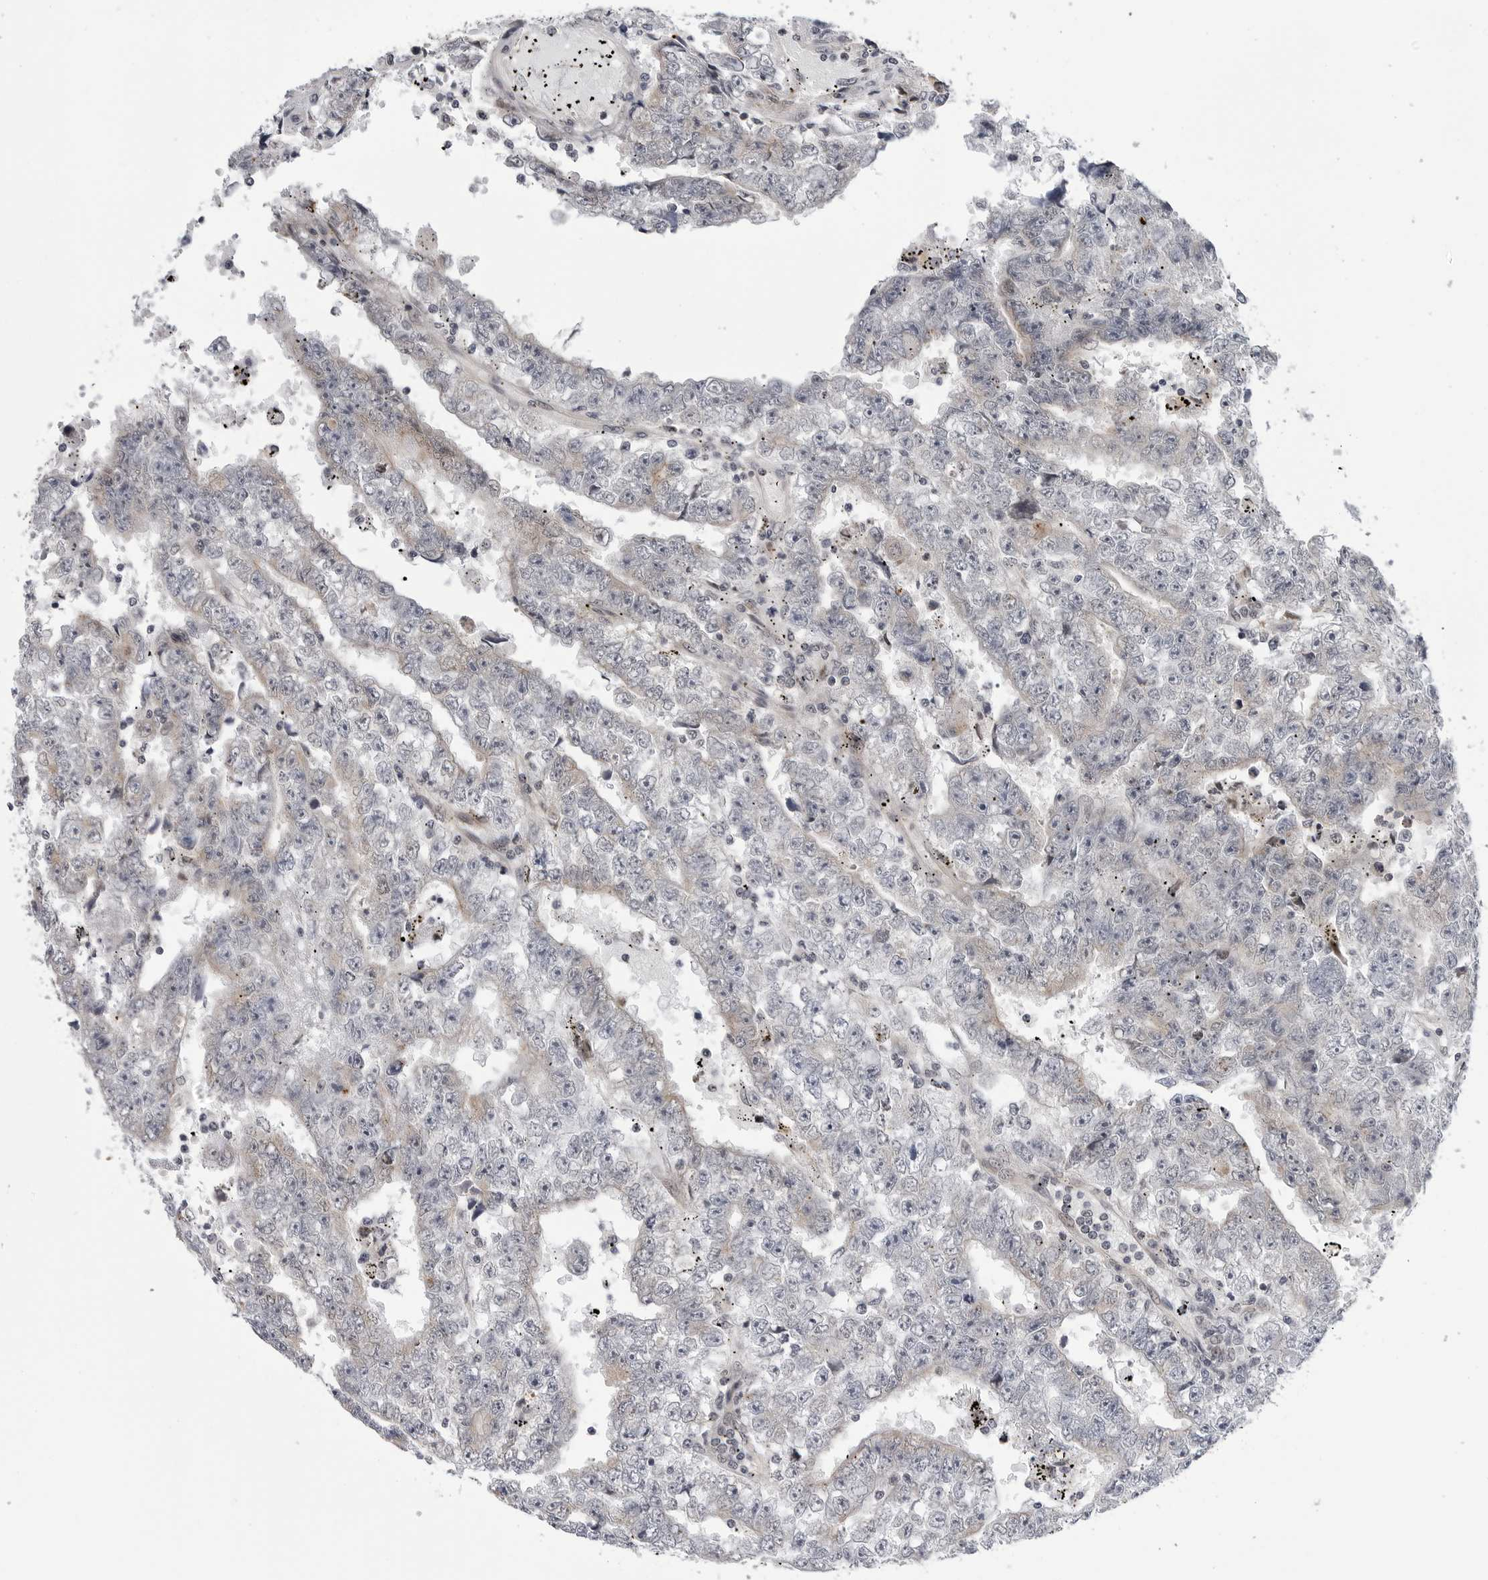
{"staining": {"intensity": "negative", "quantity": "none", "location": "none"}, "tissue": "testis cancer", "cell_type": "Tumor cells", "image_type": "cancer", "snomed": [{"axis": "morphology", "description": "Carcinoma, Embryonal, NOS"}, {"axis": "topography", "description": "Testis"}], "caption": "High power microscopy photomicrograph of an immunohistochemistry (IHC) micrograph of testis embryonal carcinoma, revealing no significant expression in tumor cells. (Brightfield microscopy of DAB (3,3'-diaminobenzidine) IHC at high magnification).", "gene": "KIAA1614", "patient": {"sex": "male", "age": 25}}